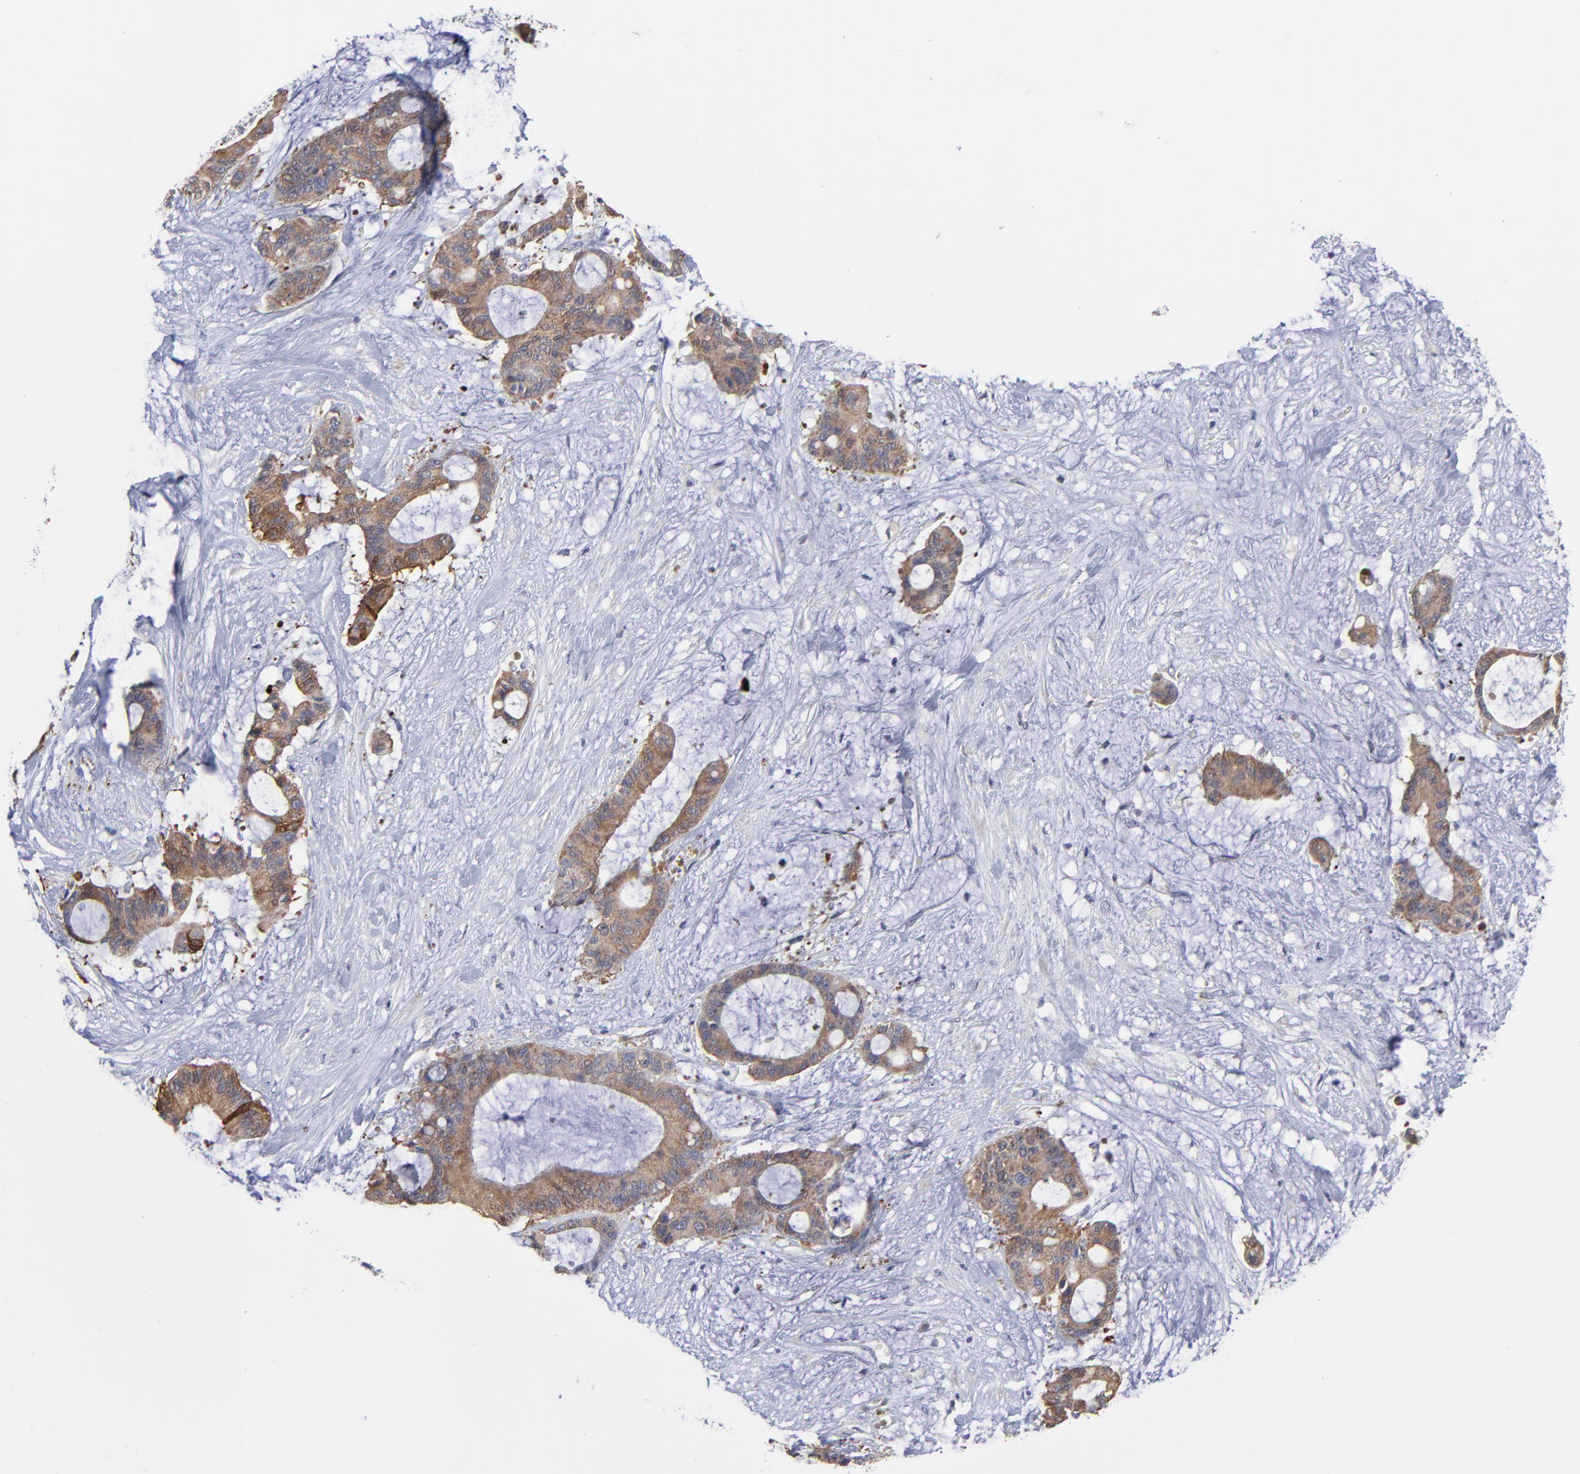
{"staining": {"intensity": "moderate", "quantity": ">75%", "location": "cytoplasmic/membranous"}, "tissue": "liver cancer", "cell_type": "Tumor cells", "image_type": "cancer", "snomed": [{"axis": "morphology", "description": "Cholangiocarcinoma"}, {"axis": "topography", "description": "Liver"}], "caption": "Immunohistochemical staining of human liver cholangiocarcinoma reveals medium levels of moderate cytoplasmic/membranous protein positivity in about >75% of tumor cells.", "gene": "NFKBIA", "patient": {"sex": "female", "age": 73}}